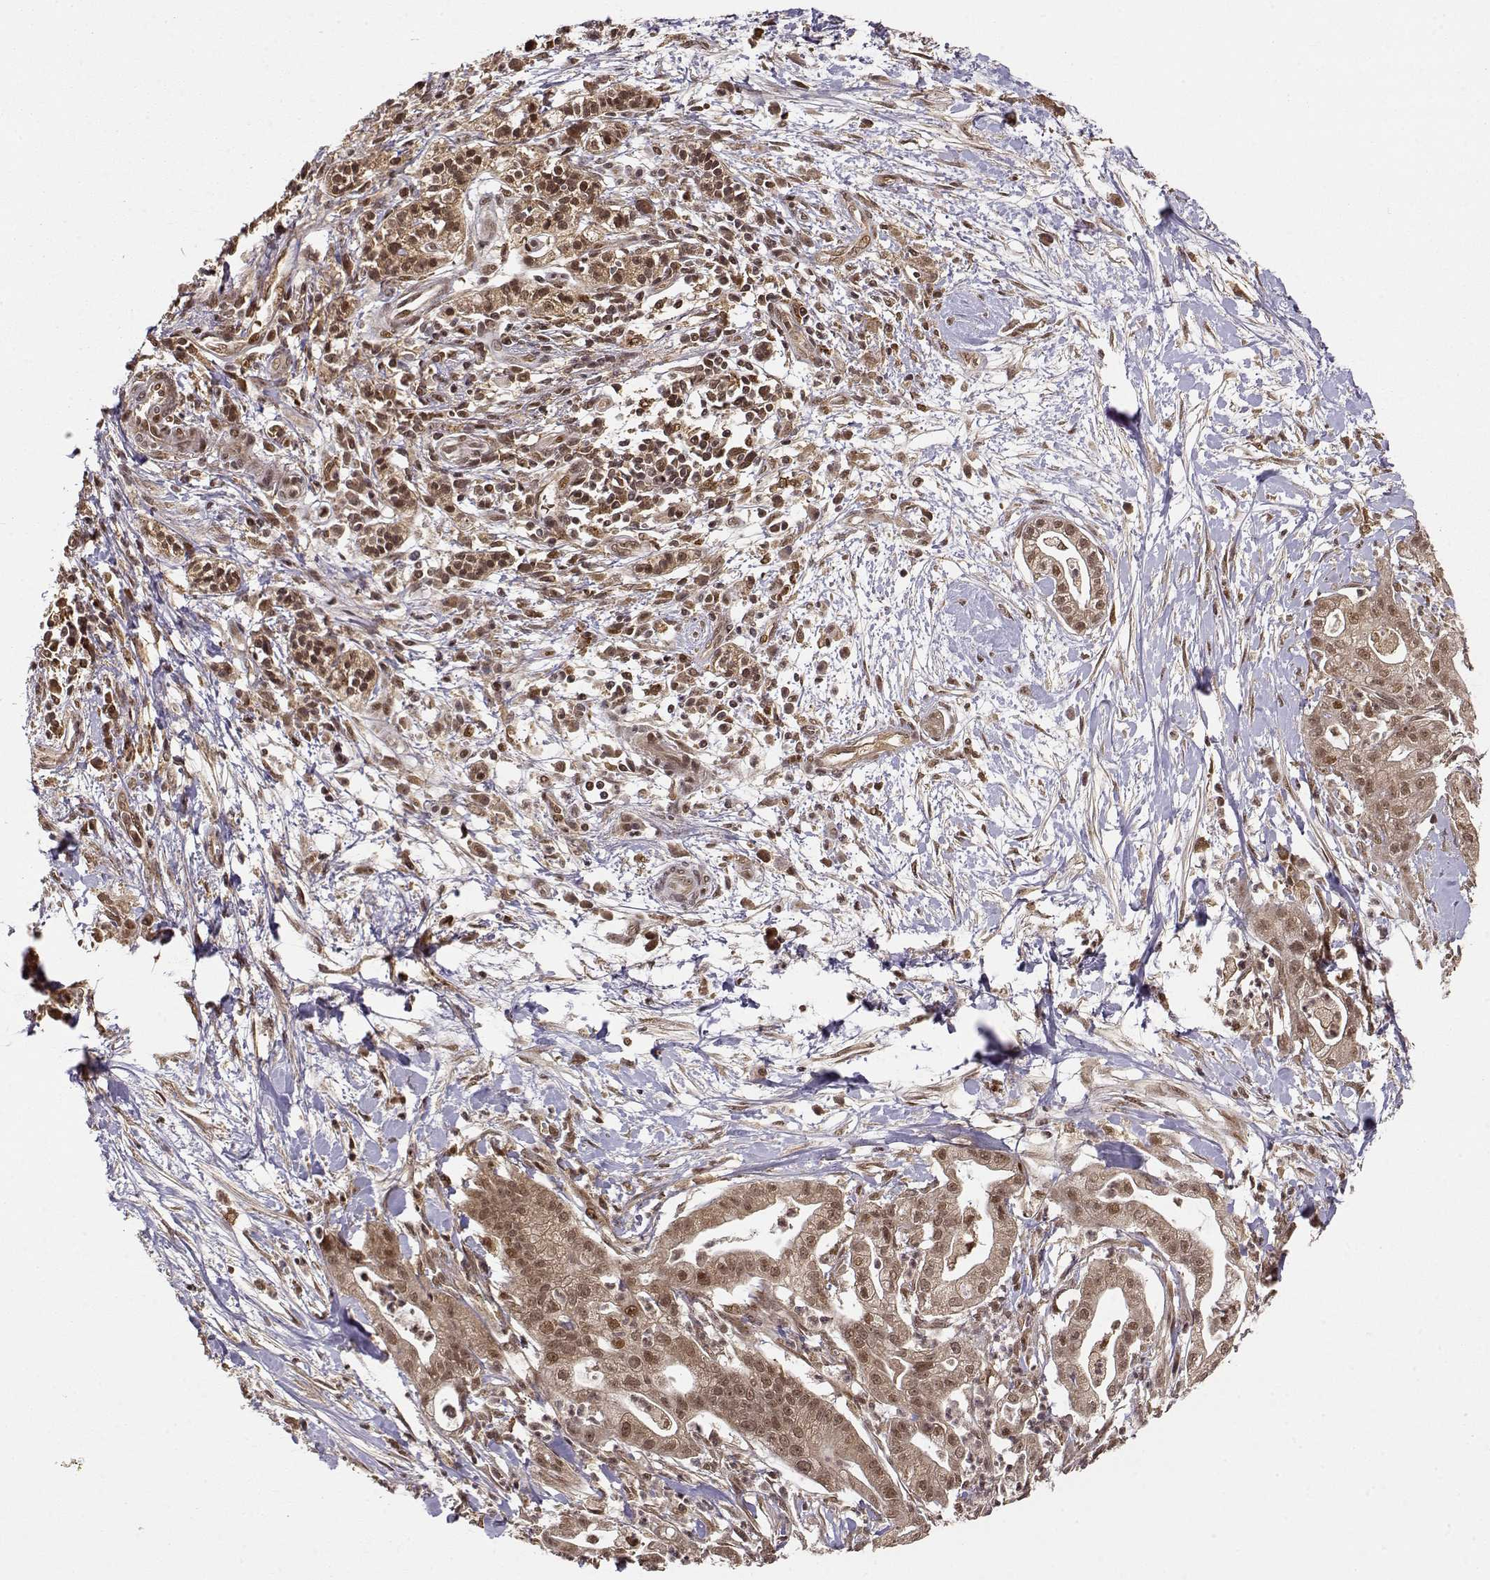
{"staining": {"intensity": "moderate", "quantity": ">75%", "location": "cytoplasmic/membranous,nuclear"}, "tissue": "pancreatic cancer", "cell_type": "Tumor cells", "image_type": "cancer", "snomed": [{"axis": "morphology", "description": "Normal tissue, NOS"}, {"axis": "morphology", "description": "Adenocarcinoma, NOS"}, {"axis": "topography", "description": "Lymph node"}, {"axis": "topography", "description": "Pancreas"}], "caption": "Protein expression analysis of human pancreatic cancer (adenocarcinoma) reveals moderate cytoplasmic/membranous and nuclear staining in about >75% of tumor cells.", "gene": "MAEA", "patient": {"sex": "female", "age": 58}}